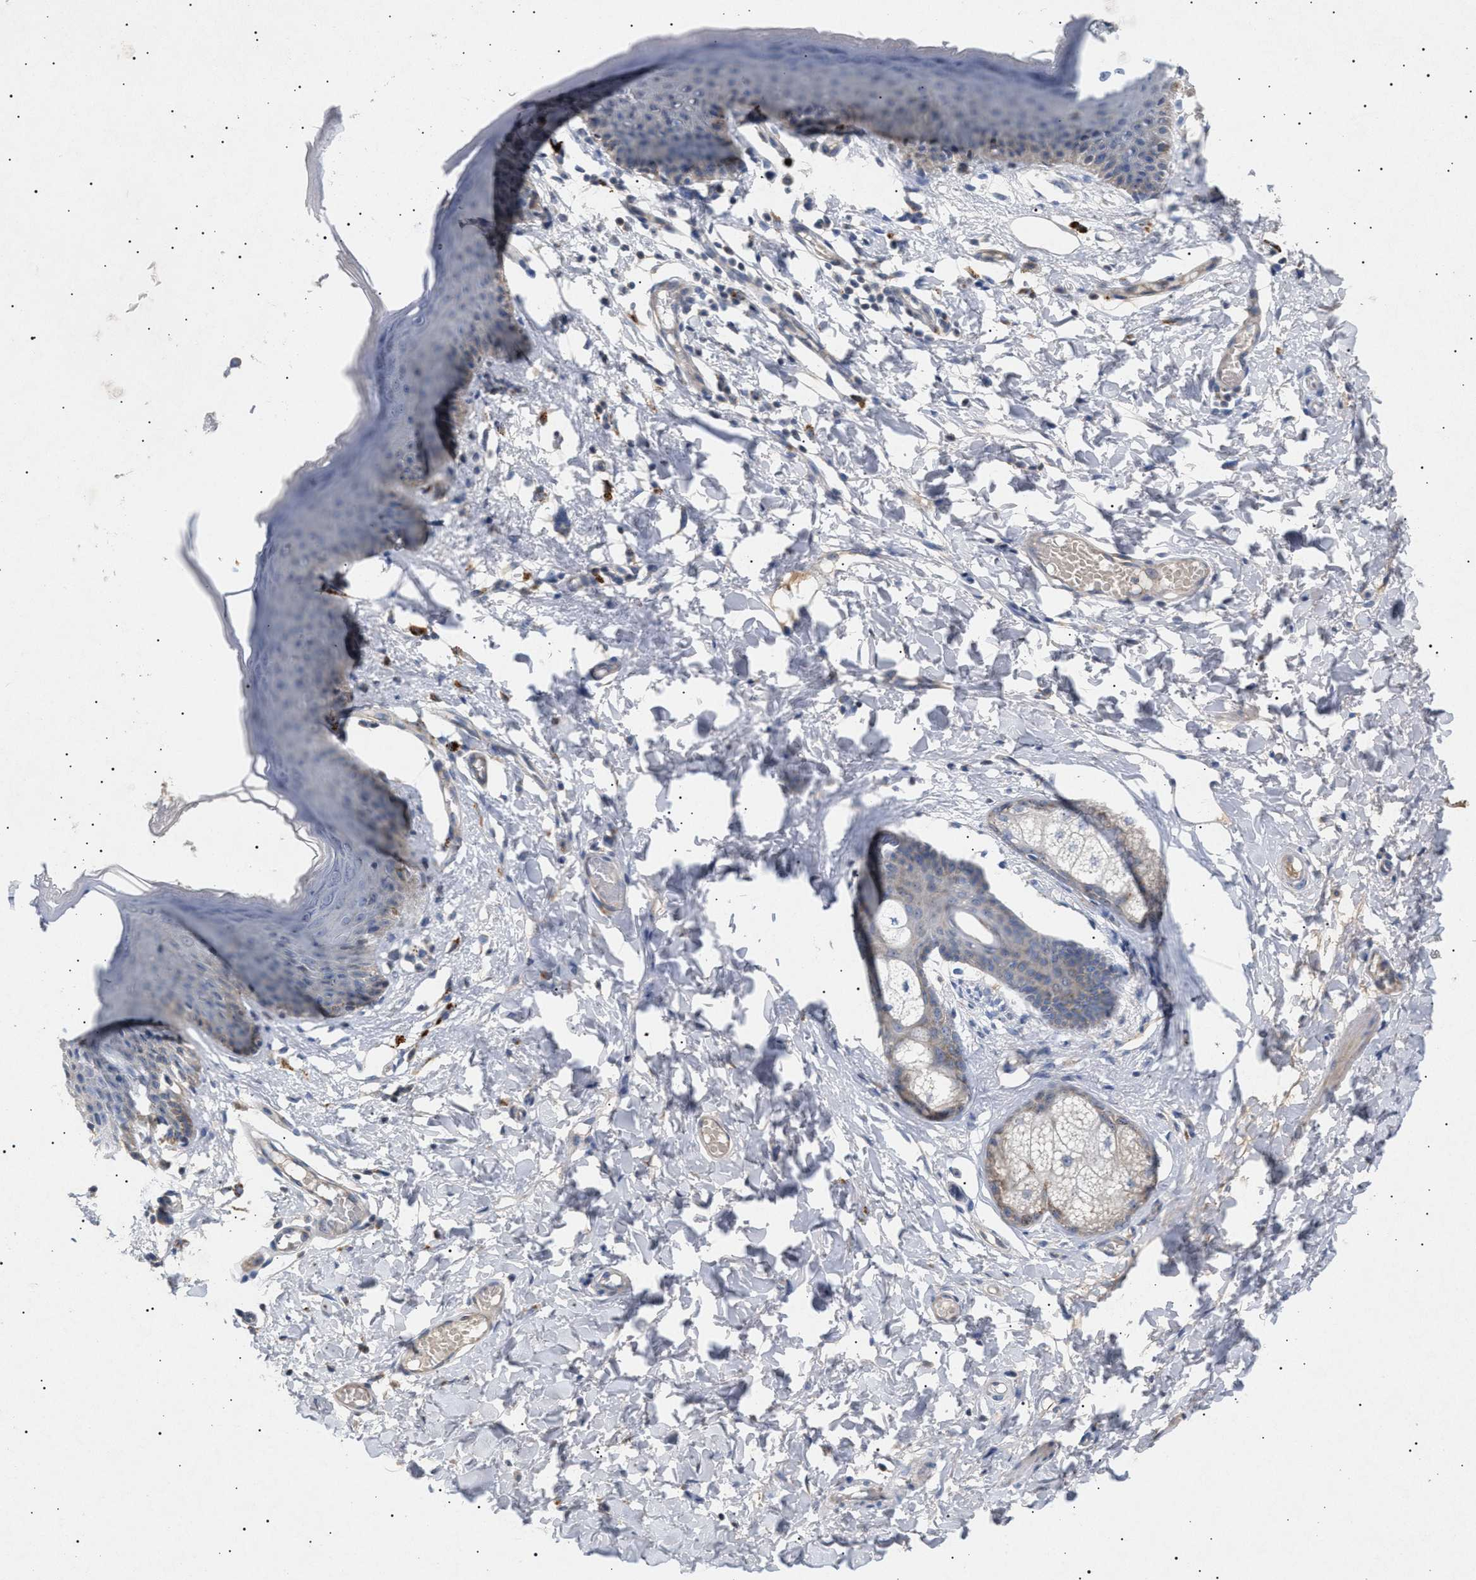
{"staining": {"intensity": "moderate", "quantity": "<25%", "location": "cytoplasmic/membranous"}, "tissue": "skin", "cell_type": "Epidermal cells", "image_type": "normal", "snomed": [{"axis": "morphology", "description": "Normal tissue, NOS"}, {"axis": "topography", "description": "Vulva"}], "caption": "Immunohistochemical staining of benign skin shows <25% levels of moderate cytoplasmic/membranous protein expression in approximately <25% of epidermal cells.", "gene": "SIRT5", "patient": {"sex": "female", "age": 66}}